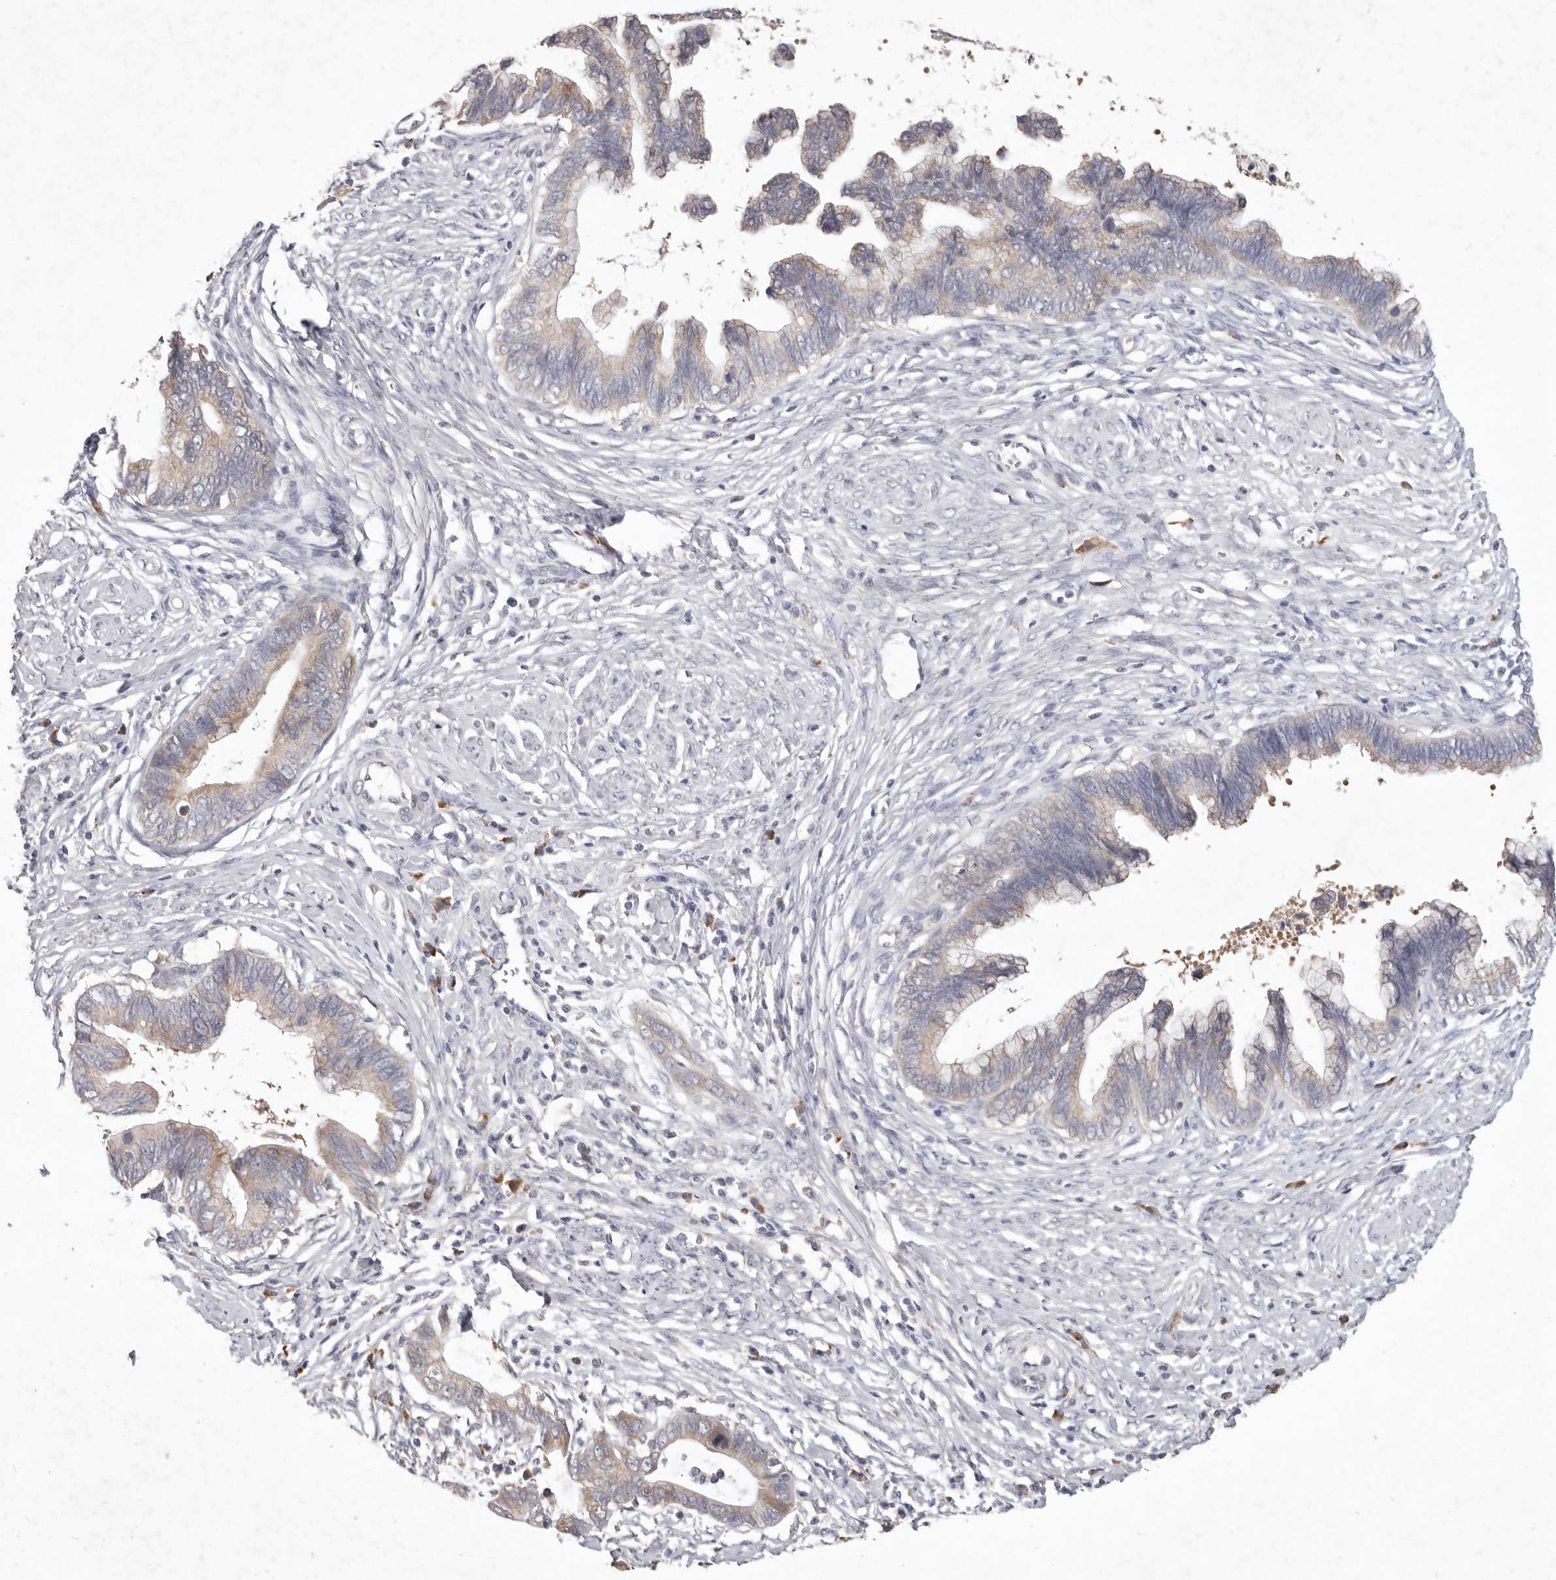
{"staining": {"intensity": "weak", "quantity": "25%-75%", "location": "cytoplasmic/membranous"}, "tissue": "cervical cancer", "cell_type": "Tumor cells", "image_type": "cancer", "snomed": [{"axis": "morphology", "description": "Adenocarcinoma, NOS"}, {"axis": "topography", "description": "Cervix"}], "caption": "The micrograph demonstrates staining of cervical adenocarcinoma, revealing weak cytoplasmic/membranous protein positivity (brown color) within tumor cells. (Brightfield microscopy of DAB IHC at high magnification).", "gene": "WDR77", "patient": {"sex": "female", "age": 44}}